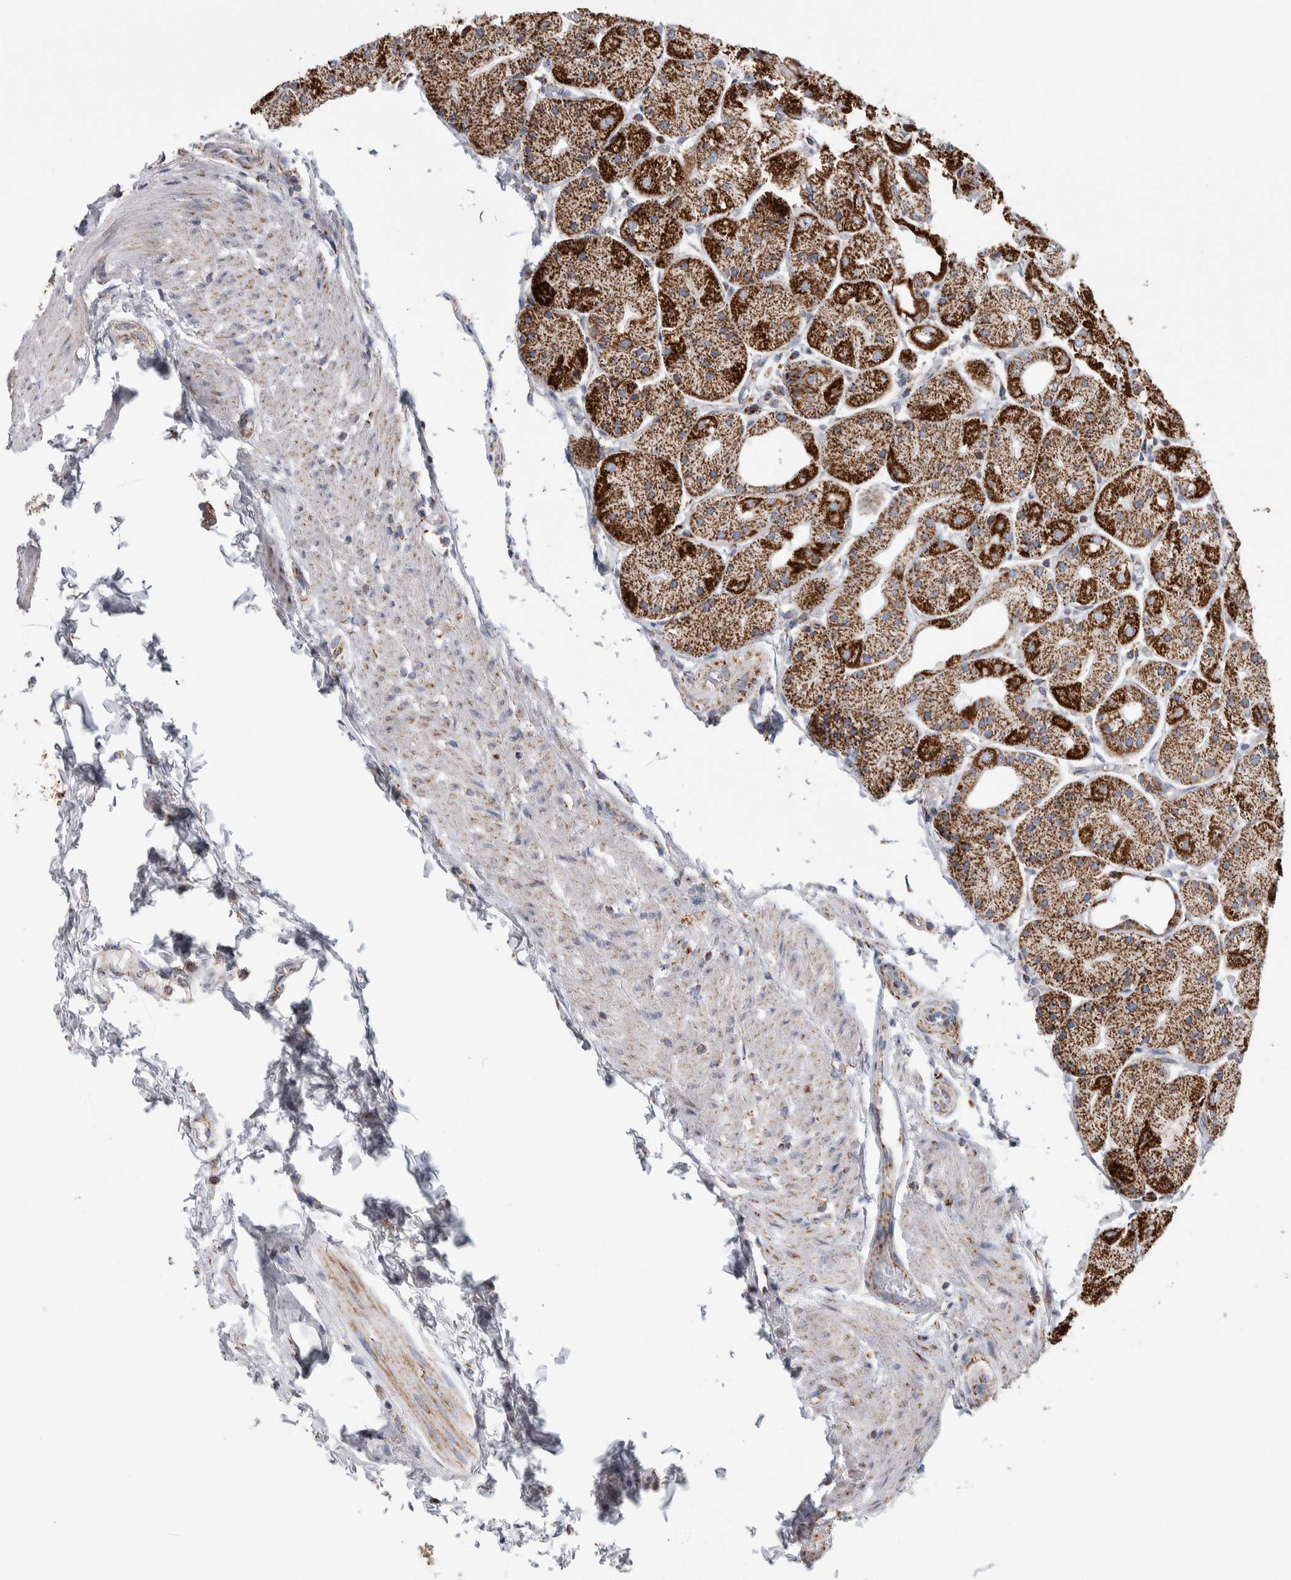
{"staining": {"intensity": "strong", "quantity": ">75%", "location": "cytoplasmic/membranous"}, "tissue": "stomach", "cell_type": "Glandular cells", "image_type": "normal", "snomed": [{"axis": "morphology", "description": "Normal tissue, NOS"}, {"axis": "topography", "description": "Stomach, upper"}], "caption": "Protein positivity by immunohistochemistry shows strong cytoplasmic/membranous positivity in approximately >75% of glandular cells in unremarkable stomach. (IHC, brightfield microscopy, high magnification).", "gene": "ETFA", "patient": {"sex": "male", "age": 72}}